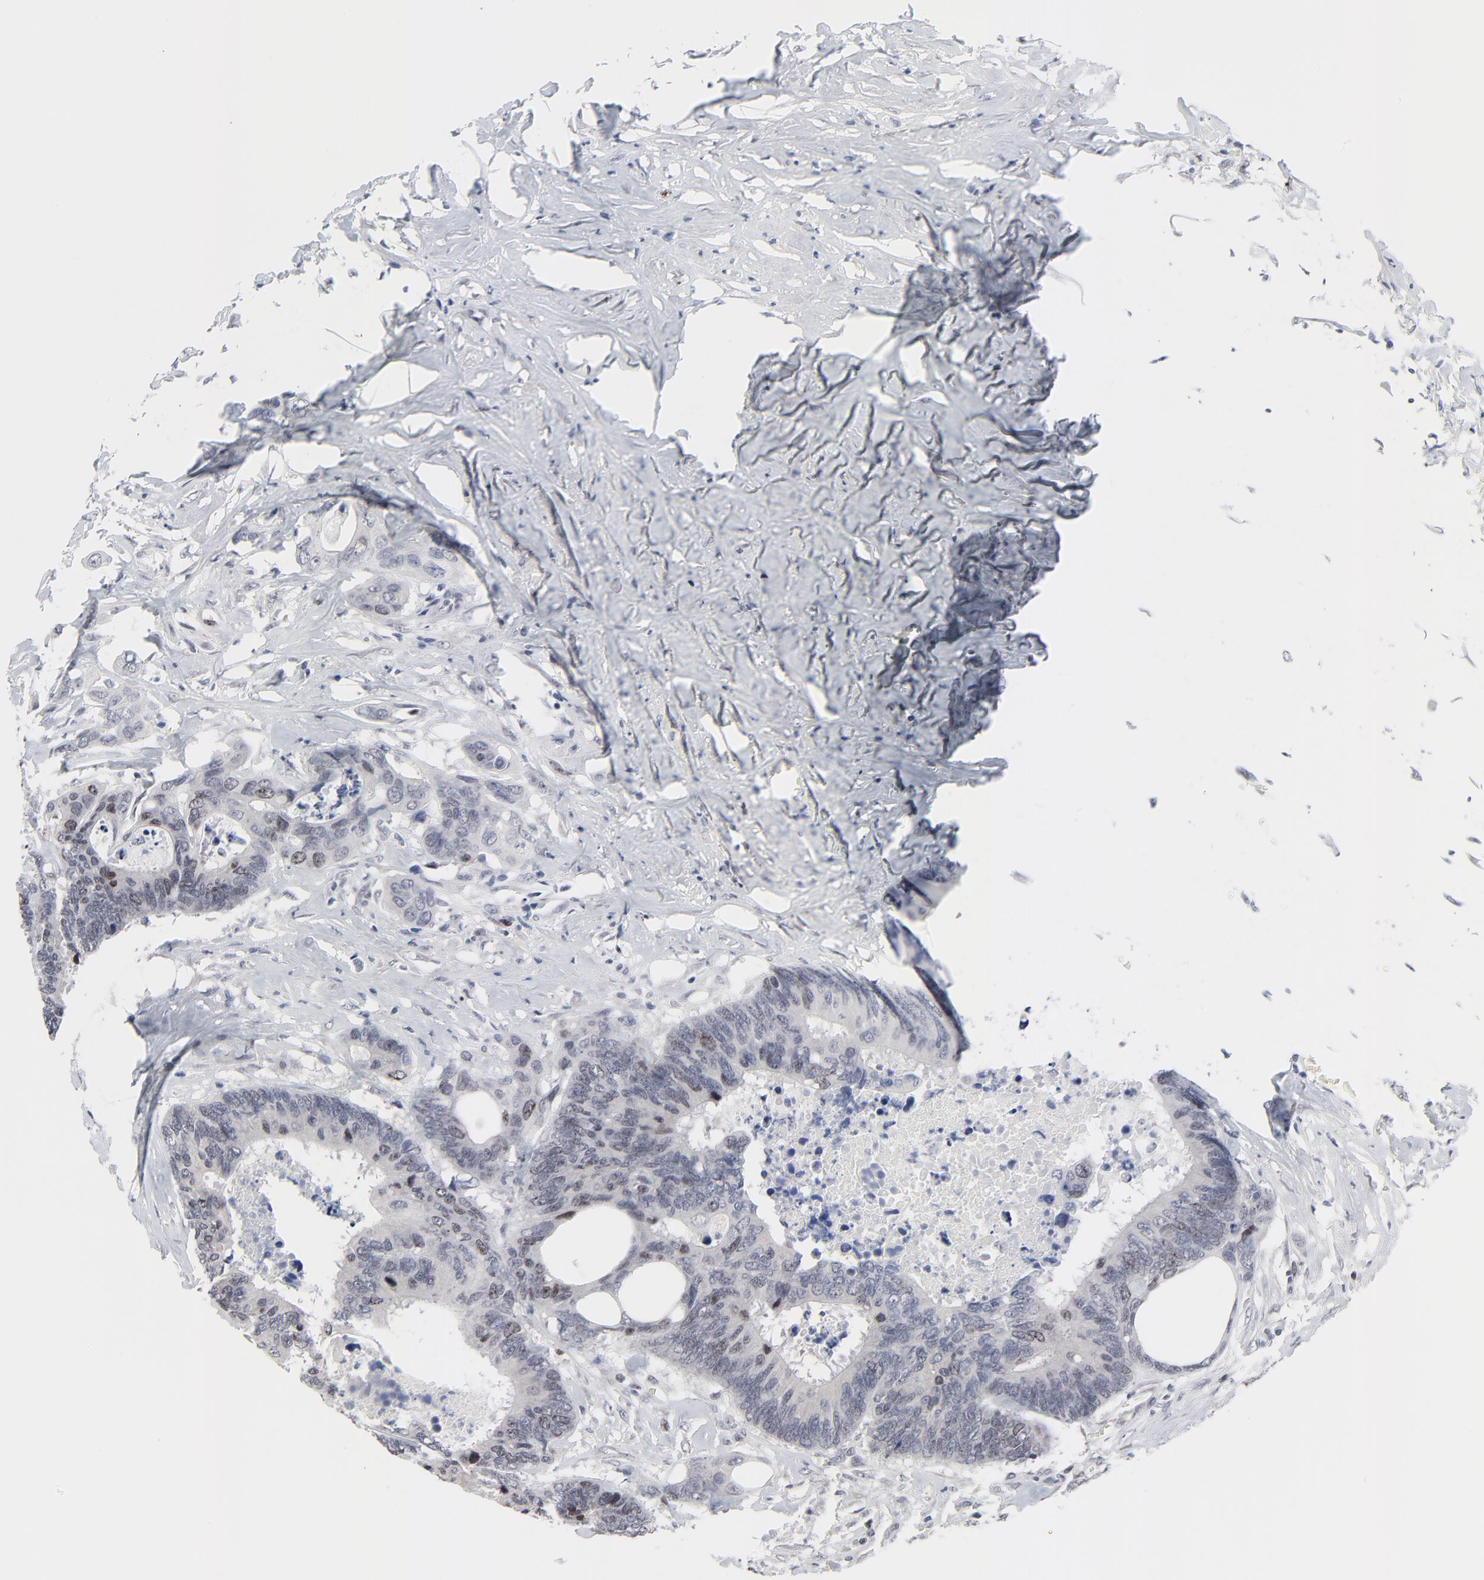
{"staining": {"intensity": "moderate", "quantity": "25%-75%", "location": "nuclear"}, "tissue": "colorectal cancer", "cell_type": "Tumor cells", "image_type": "cancer", "snomed": [{"axis": "morphology", "description": "Adenocarcinoma, NOS"}, {"axis": "topography", "description": "Rectum"}], "caption": "Protein expression analysis of colorectal cancer demonstrates moderate nuclear staining in about 25%-75% of tumor cells.", "gene": "ZNF589", "patient": {"sex": "male", "age": 55}}